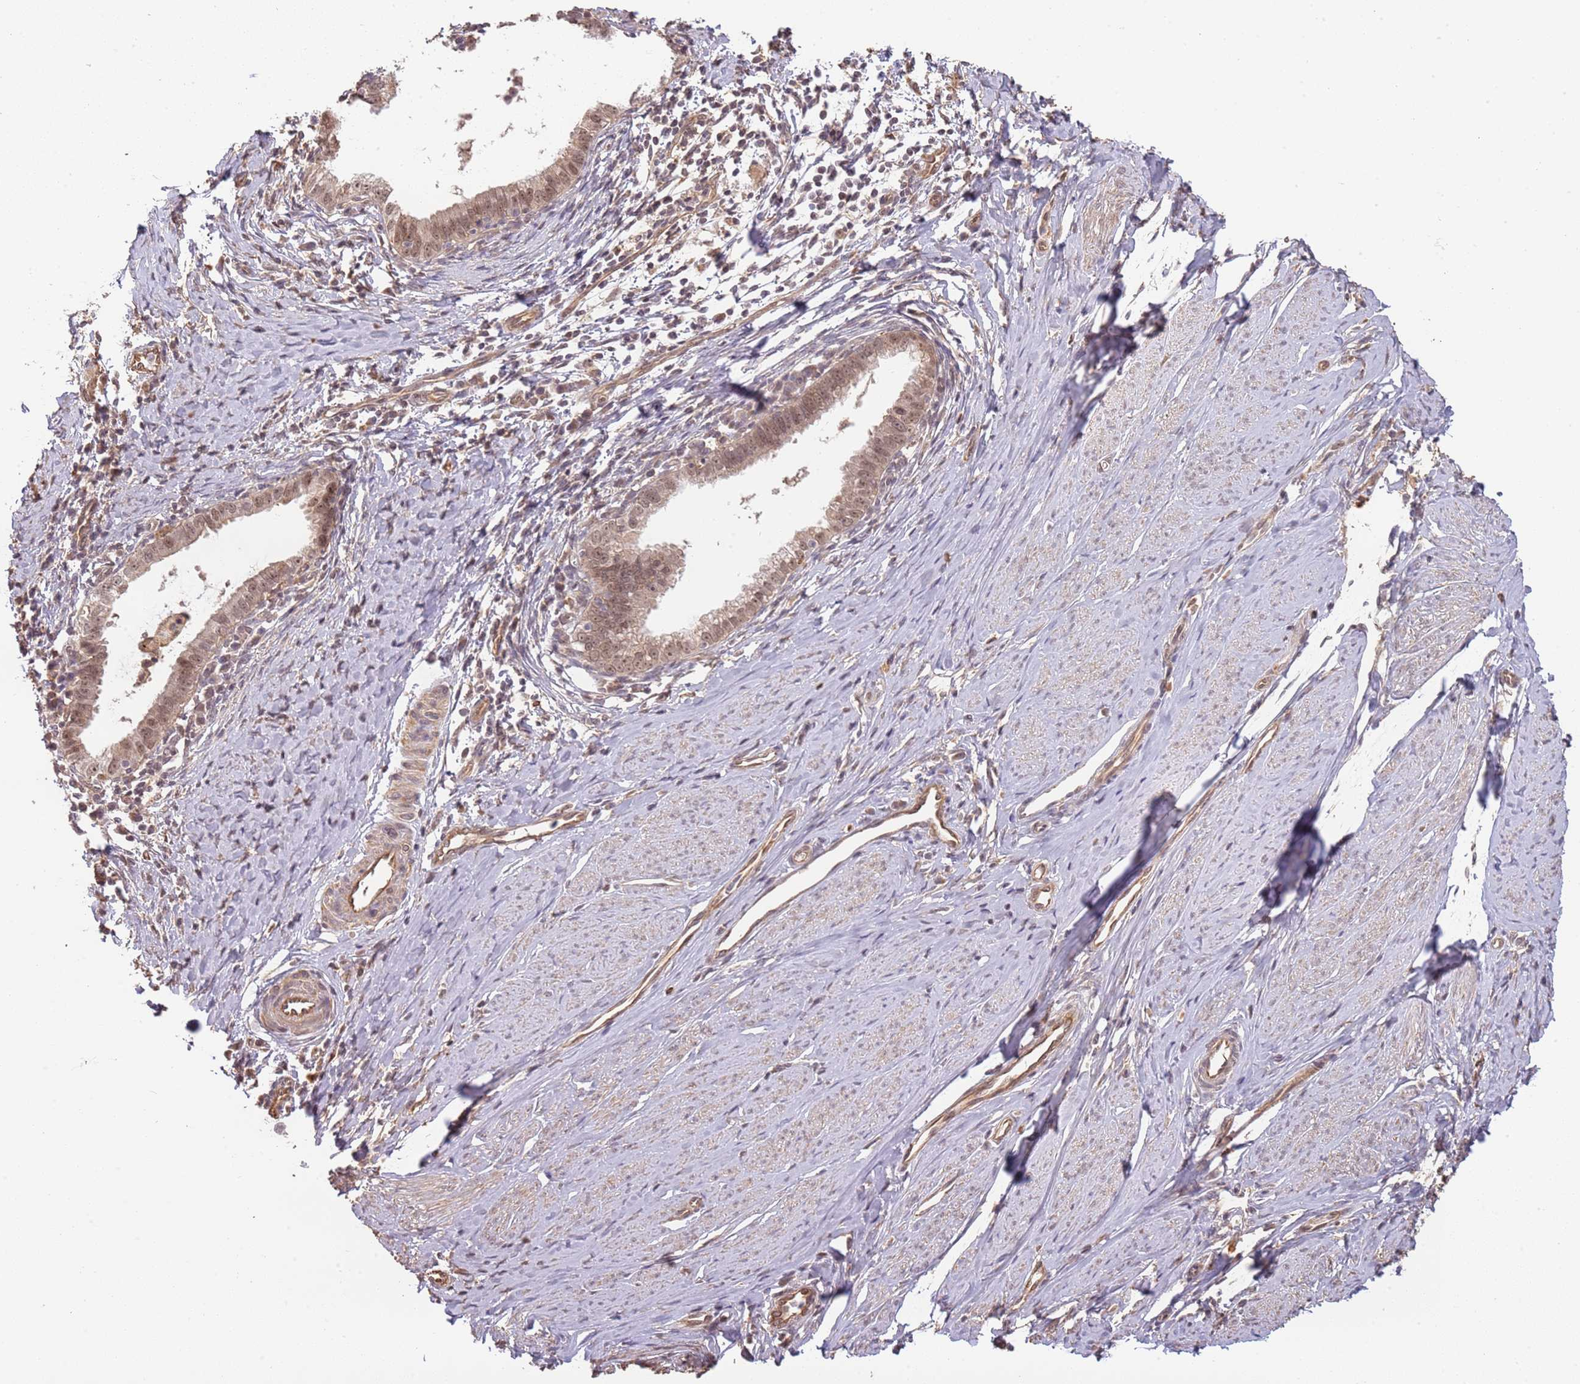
{"staining": {"intensity": "moderate", "quantity": ">75%", "location": "nuclear"}, "tissue": "cervical cancer", "cell_type": "Tumor cells", "image_type": "cancer", "snomed": [{"axis": "morphology", "description": "Adenocarcinoma, NOS"}, {"axis": "topography", "description": "Cervix"}], "caption": "Immunohistochemical staining of cervical adenocarcinoma demonstrates medium levels of moderate nuclear protein staining in approximately >75% of tumor cells.", "gene": "SURF2", "patient": {"sex": "female", "age": 36}}